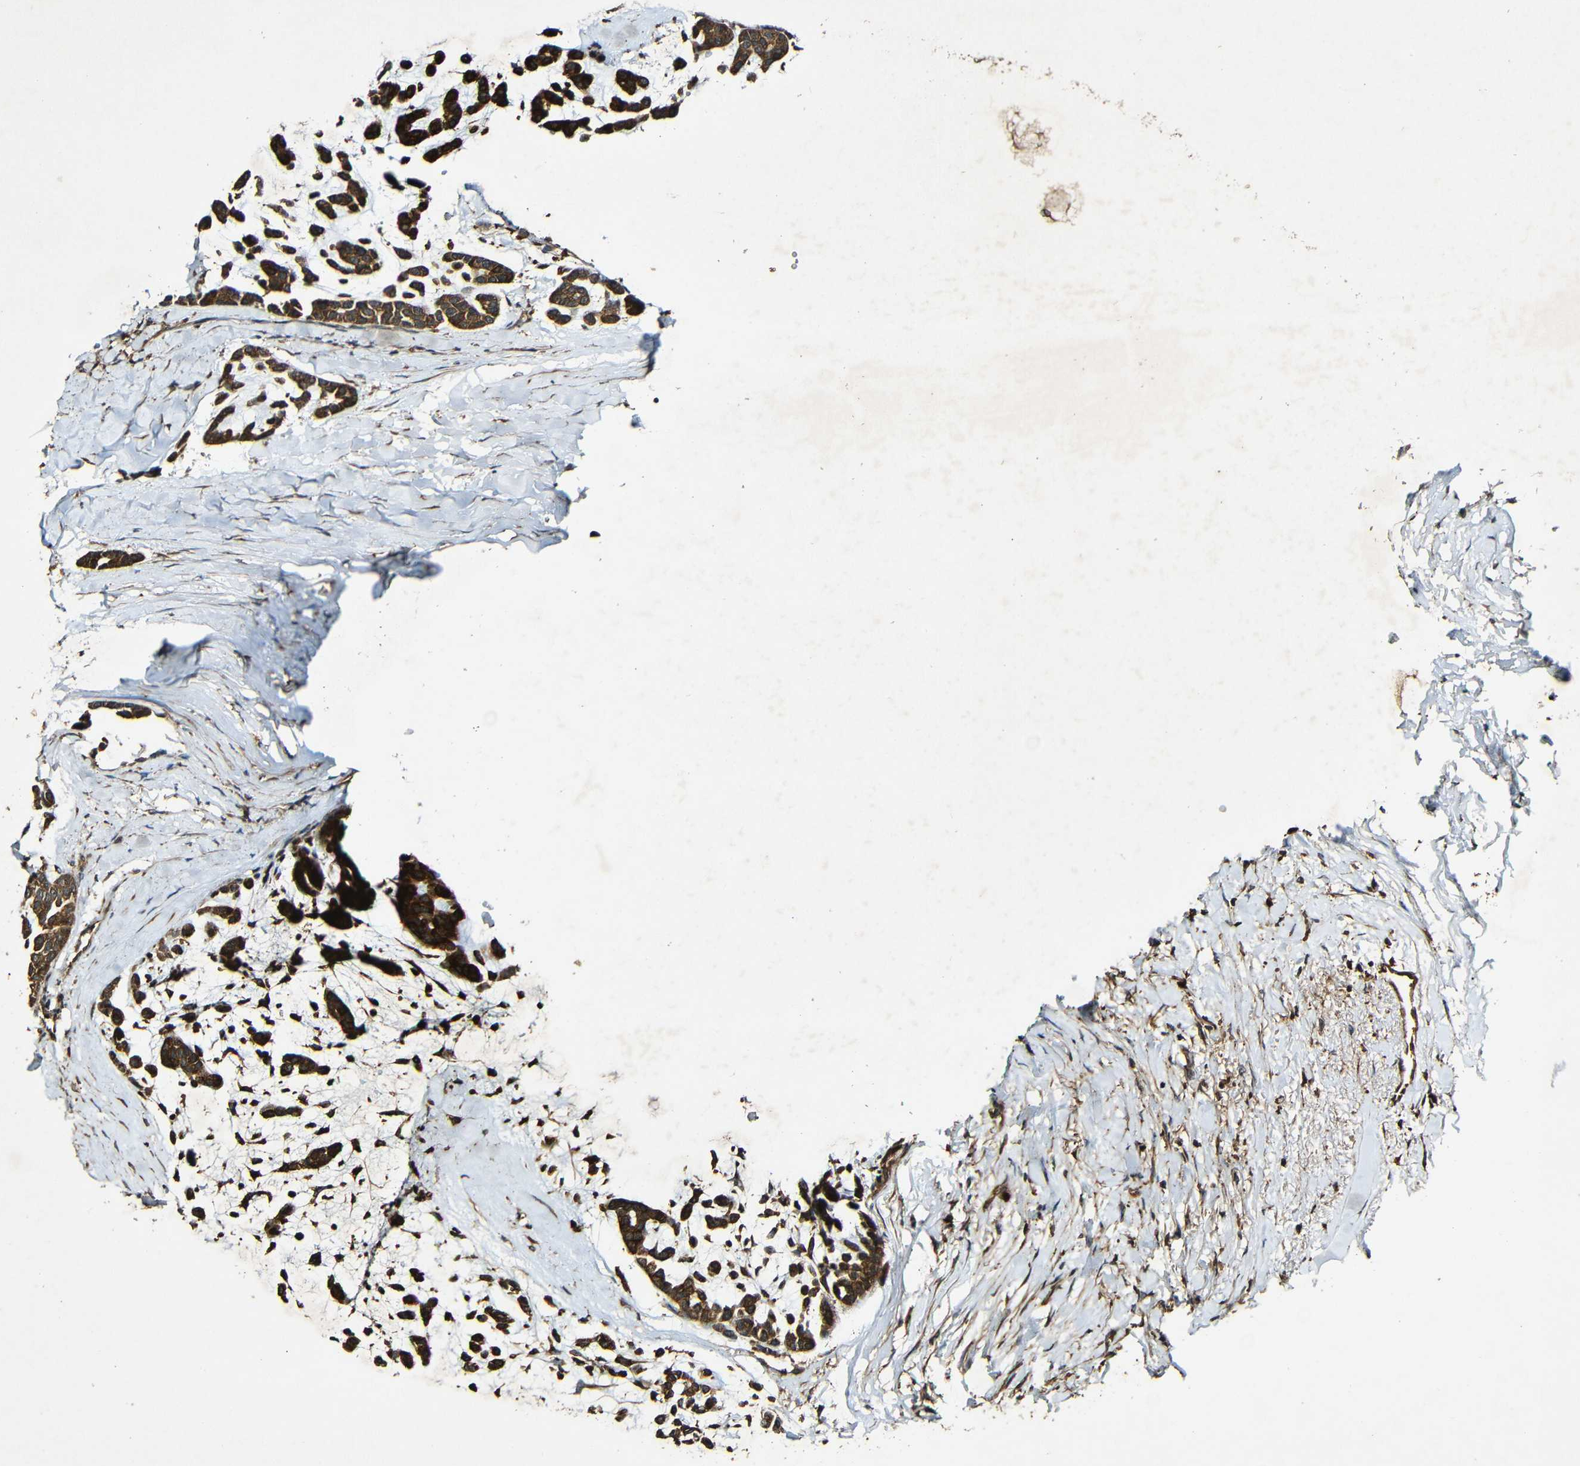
{"staining": {"intensity": "strong", "quantity": ">75%", "location": "cytoplasmic/membranous"}, "tissue": "head and neck cancer", "cell_type": "Tumor cells", "image_type": "cancer", "snomed": [{"axis": "morphology", "description": "Adenocarcinoma, NOS"}, {"axis": "morphology", "description": "Adenoma, NOS"}, {"axis": "topography", "description": "Head-Neck"}], "caption": "A micrograph showing strong cytoplasmic/membranous expression in approximately >75% of tumor cells in head and neck cancer, as visualized by brown immunohistochemical staining.", "gene": "CASP8", "patient": {"sex": "female", "age": 55}}